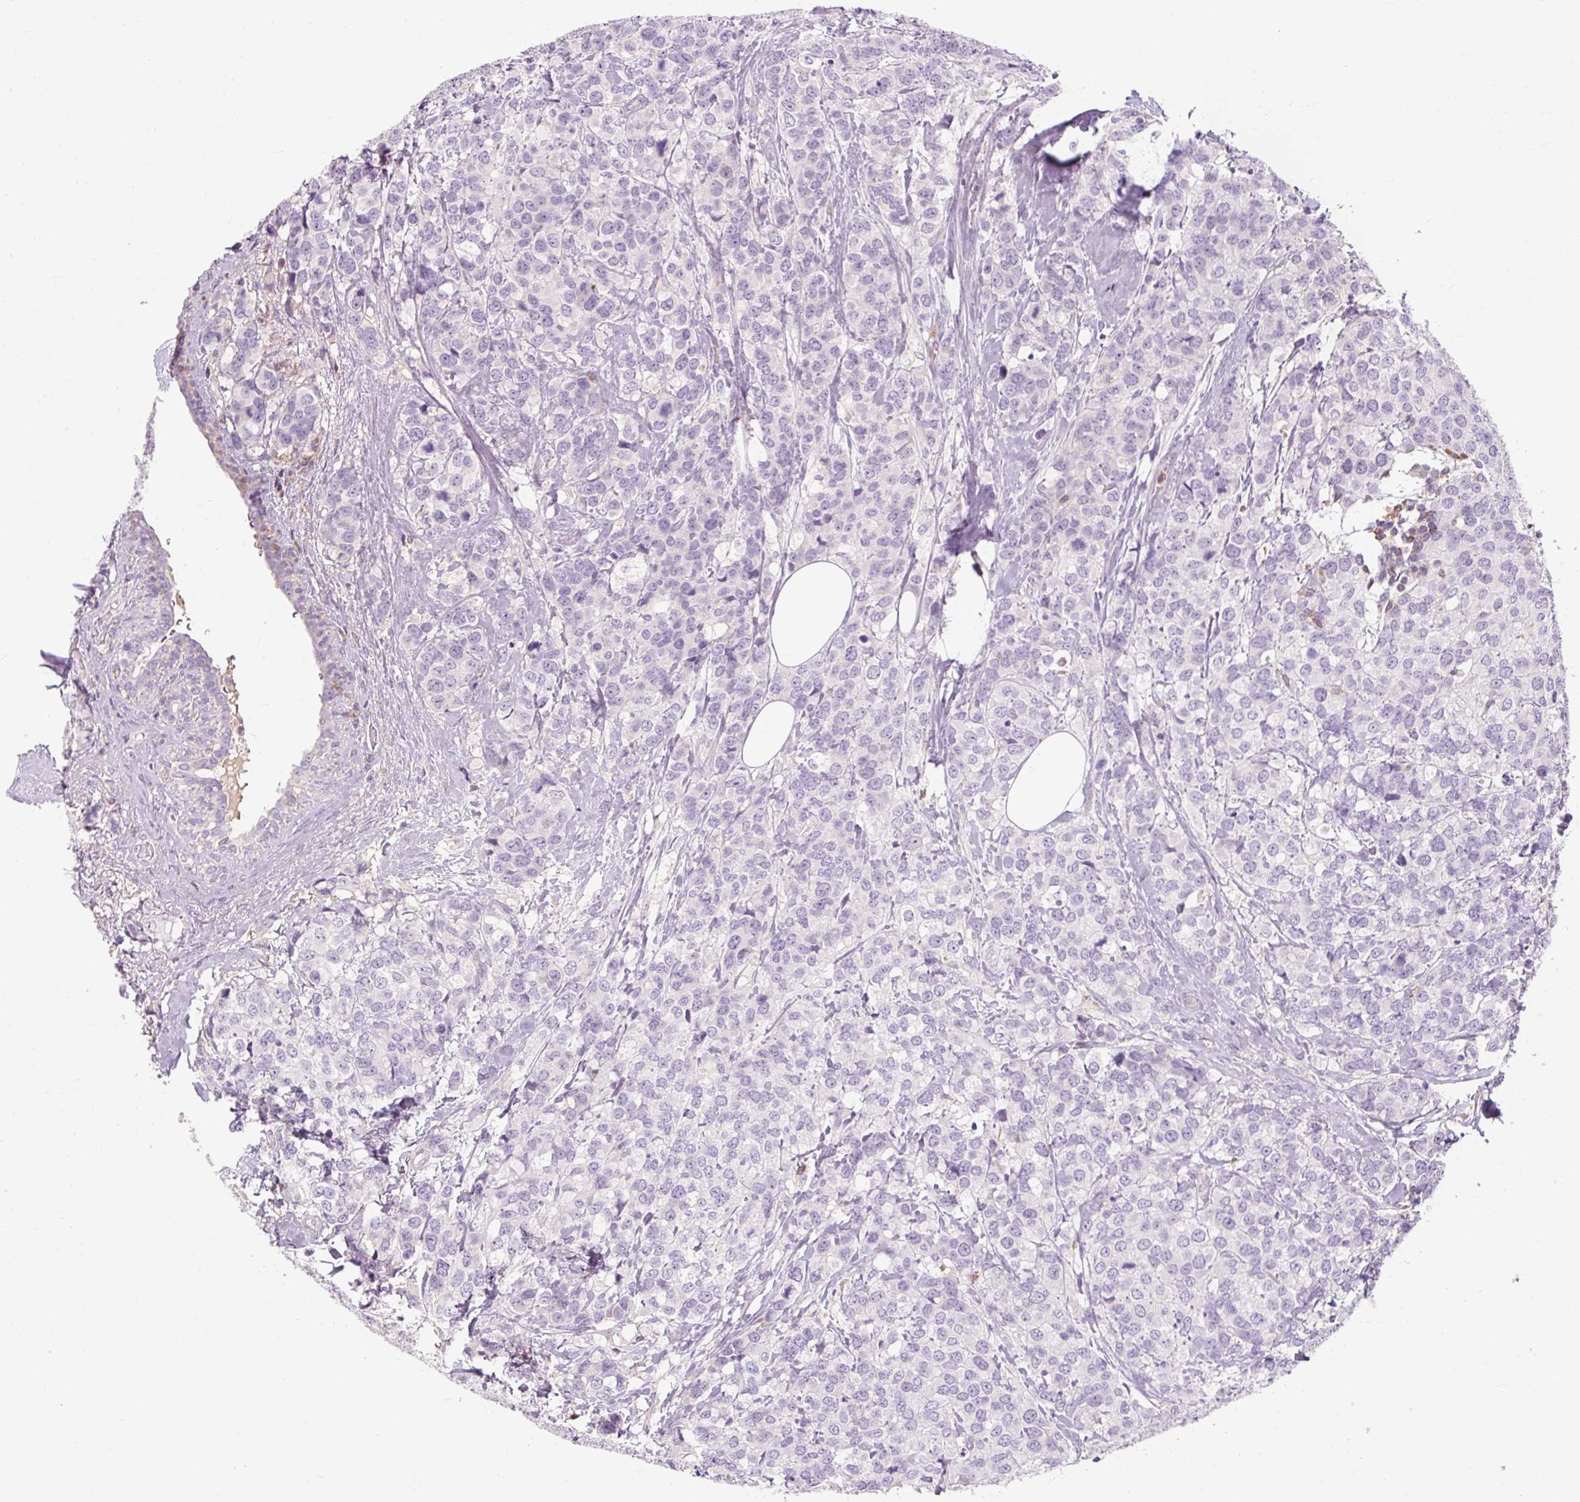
{"staining": {"intensity": "negative", "quantity": "none", "location": "none"}, "tissue": "breast cancer", "cell_type": "Tumor cells", "image_type": "cancer", "snomed": [{"axis": "morphology", "description": "Lobular carcinoma"}, {"axis": "topography", "description": "Breast"}], "caption": "Immunohistochemistry (IHC) of breast cancer (lobular carcinoma) demonstrates no expression in tumor cells.", "gene": "TIGD2", "patient": {"sex": "female", "age": 59}}